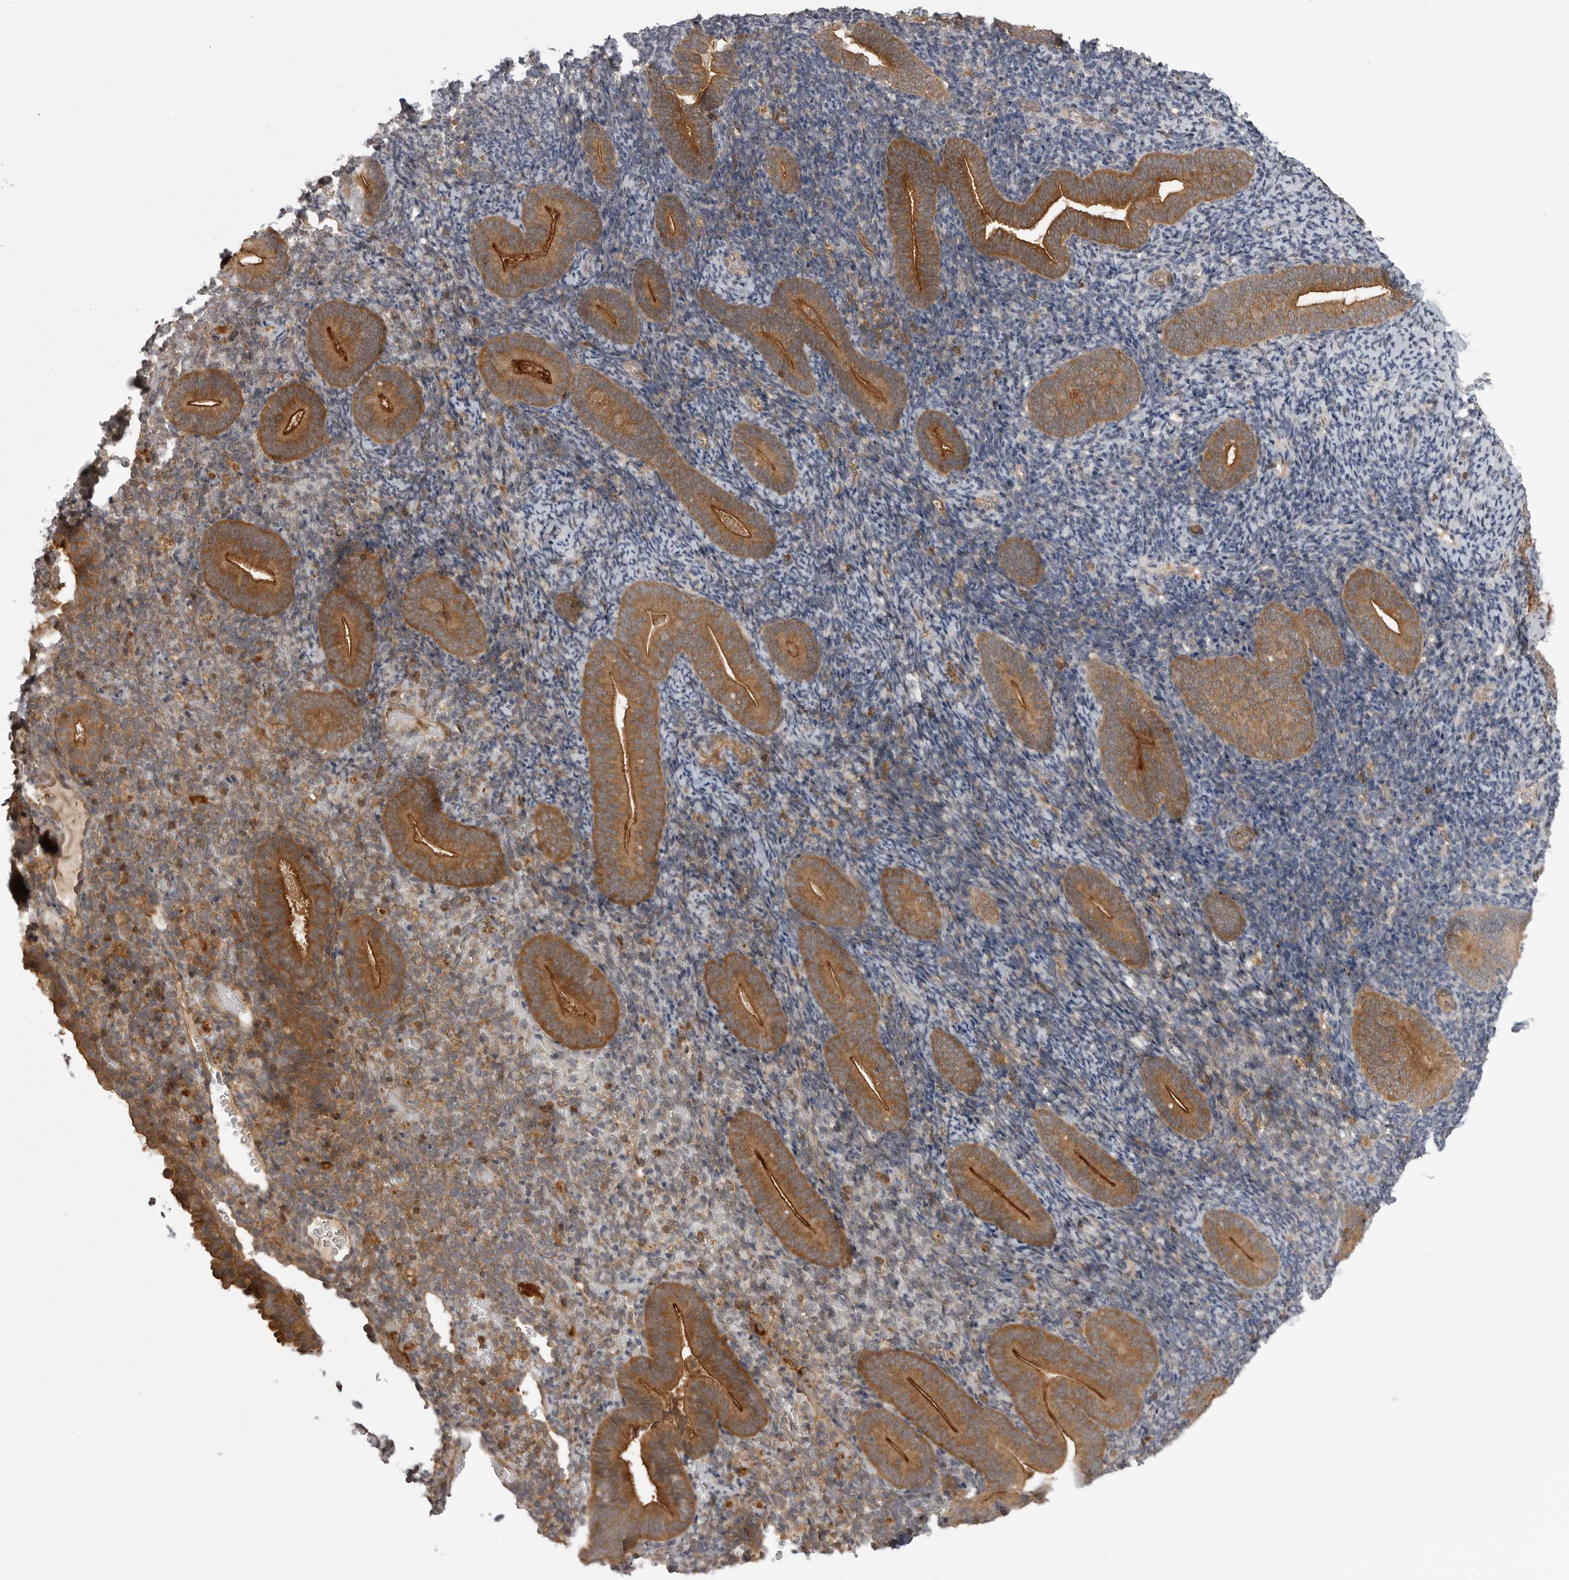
{"staining": {"intensity": "moderate", "quantity": "<25%", "location": "cytoplasmic/membranous"}, "tissue": "endometrium", "cell_type": "Cells in endometrial stroma", "image_type": "normal", "snomed": [{"axis": "morphology", "description": "Normal tissue, NOS"}, {"axis": "topography", "description": "Endometrium"}], "caption": "Immunohistochemical staining of benign endometrium demonstrates low levels of moderate cytoplasmic/membranous positivity in about <25% of cells in endometrial stroma.", "gene": "STK24", "patient": {"sex": "female", "age": 51}}